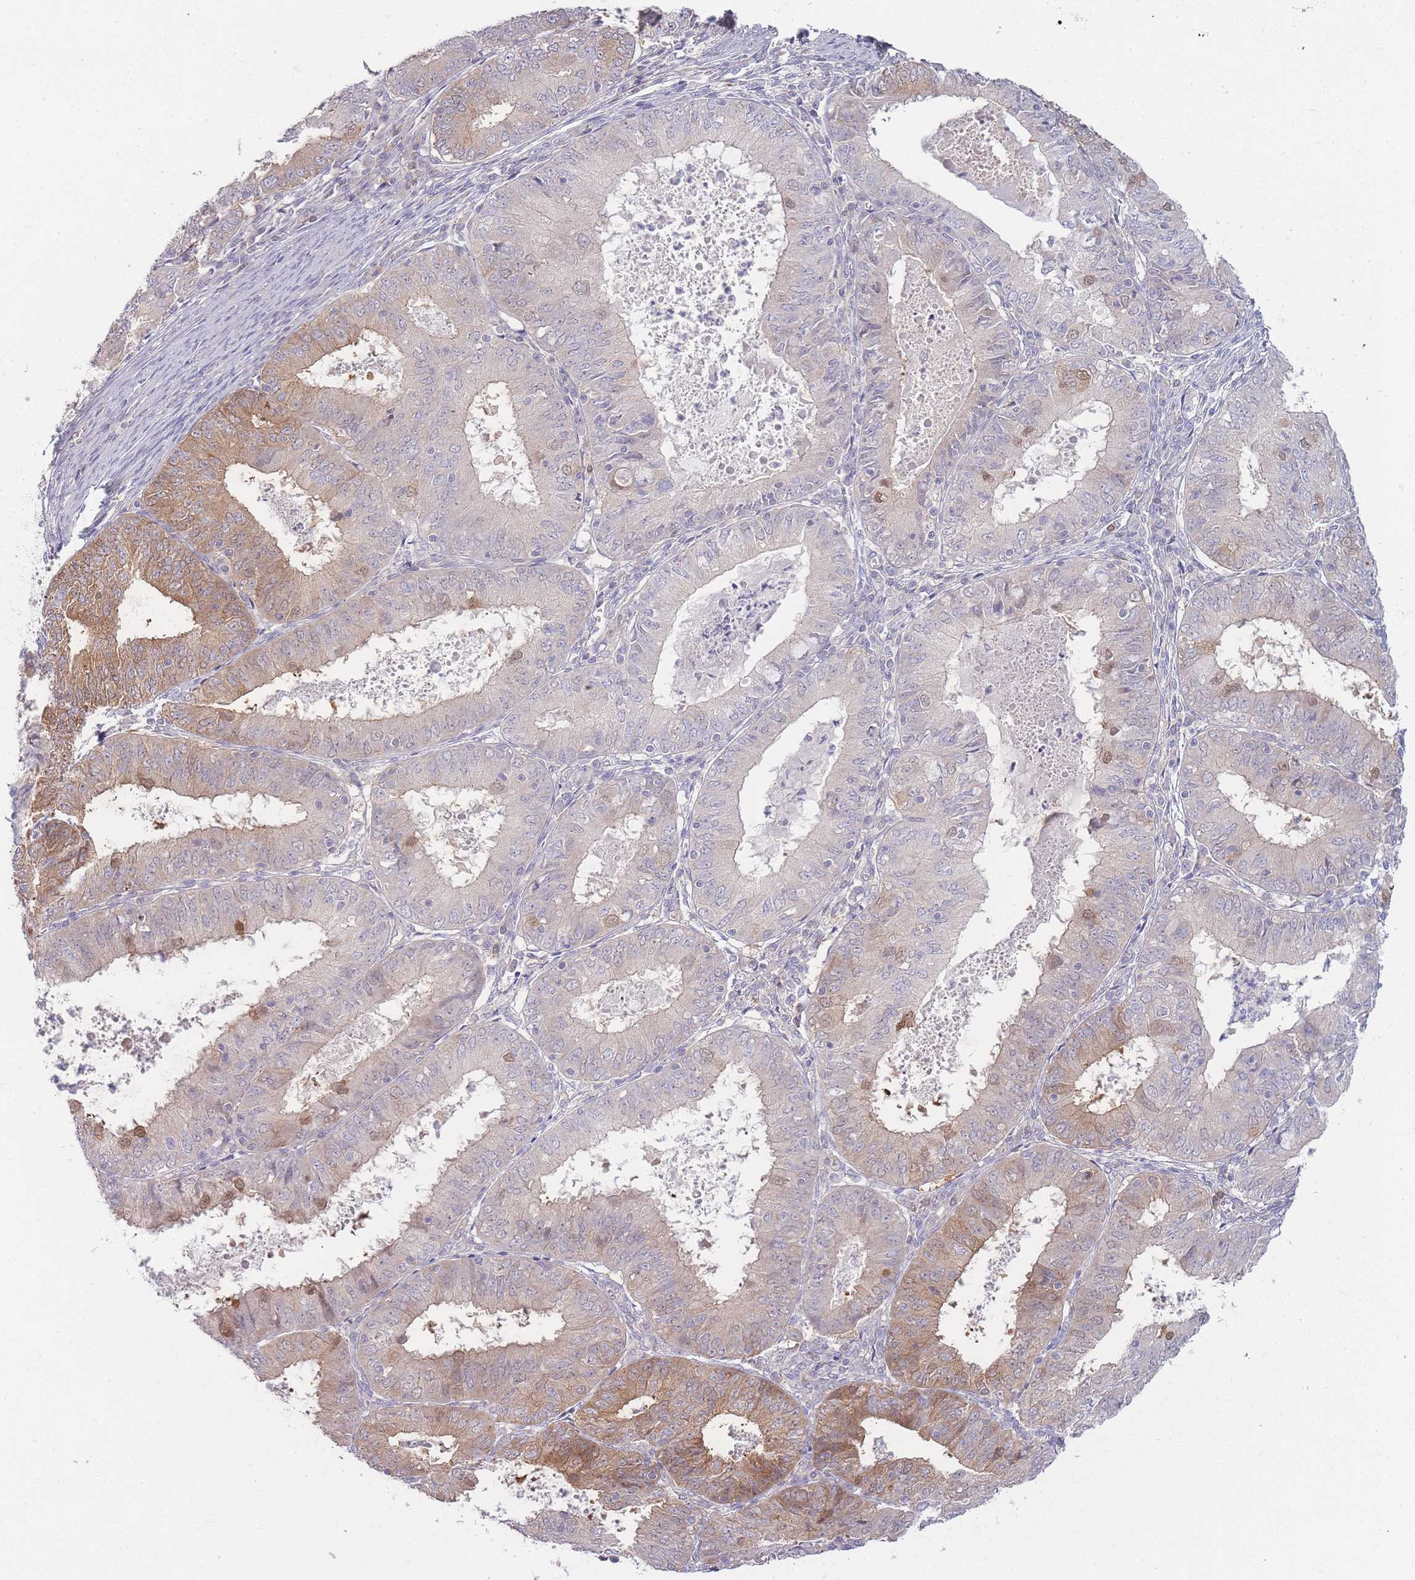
{"staining": {"intensity": "moderate", "quantity": "<25%", "location": "cytoplasmic/membranous"}, "tissue": "endometrial cancer", "cell_type": "Tumor cells", "image_type": "cancer", "snomed": [{"axis": "morphology", "description": "Adenocarcinoma, NOS"}, {"axis": "topography", "description": "Endometrium"}], "caption": "Immunohistochemistry (IHC) image of endometrial cancer (adenocarcinoma) stained for a protein (brown), which exhibits low levels of moderate cytoplasmic/membranous staining in about <25% of tumor cells.", "gene": "SPHKAP", "patient": {"sex": "female", "age": 57}}